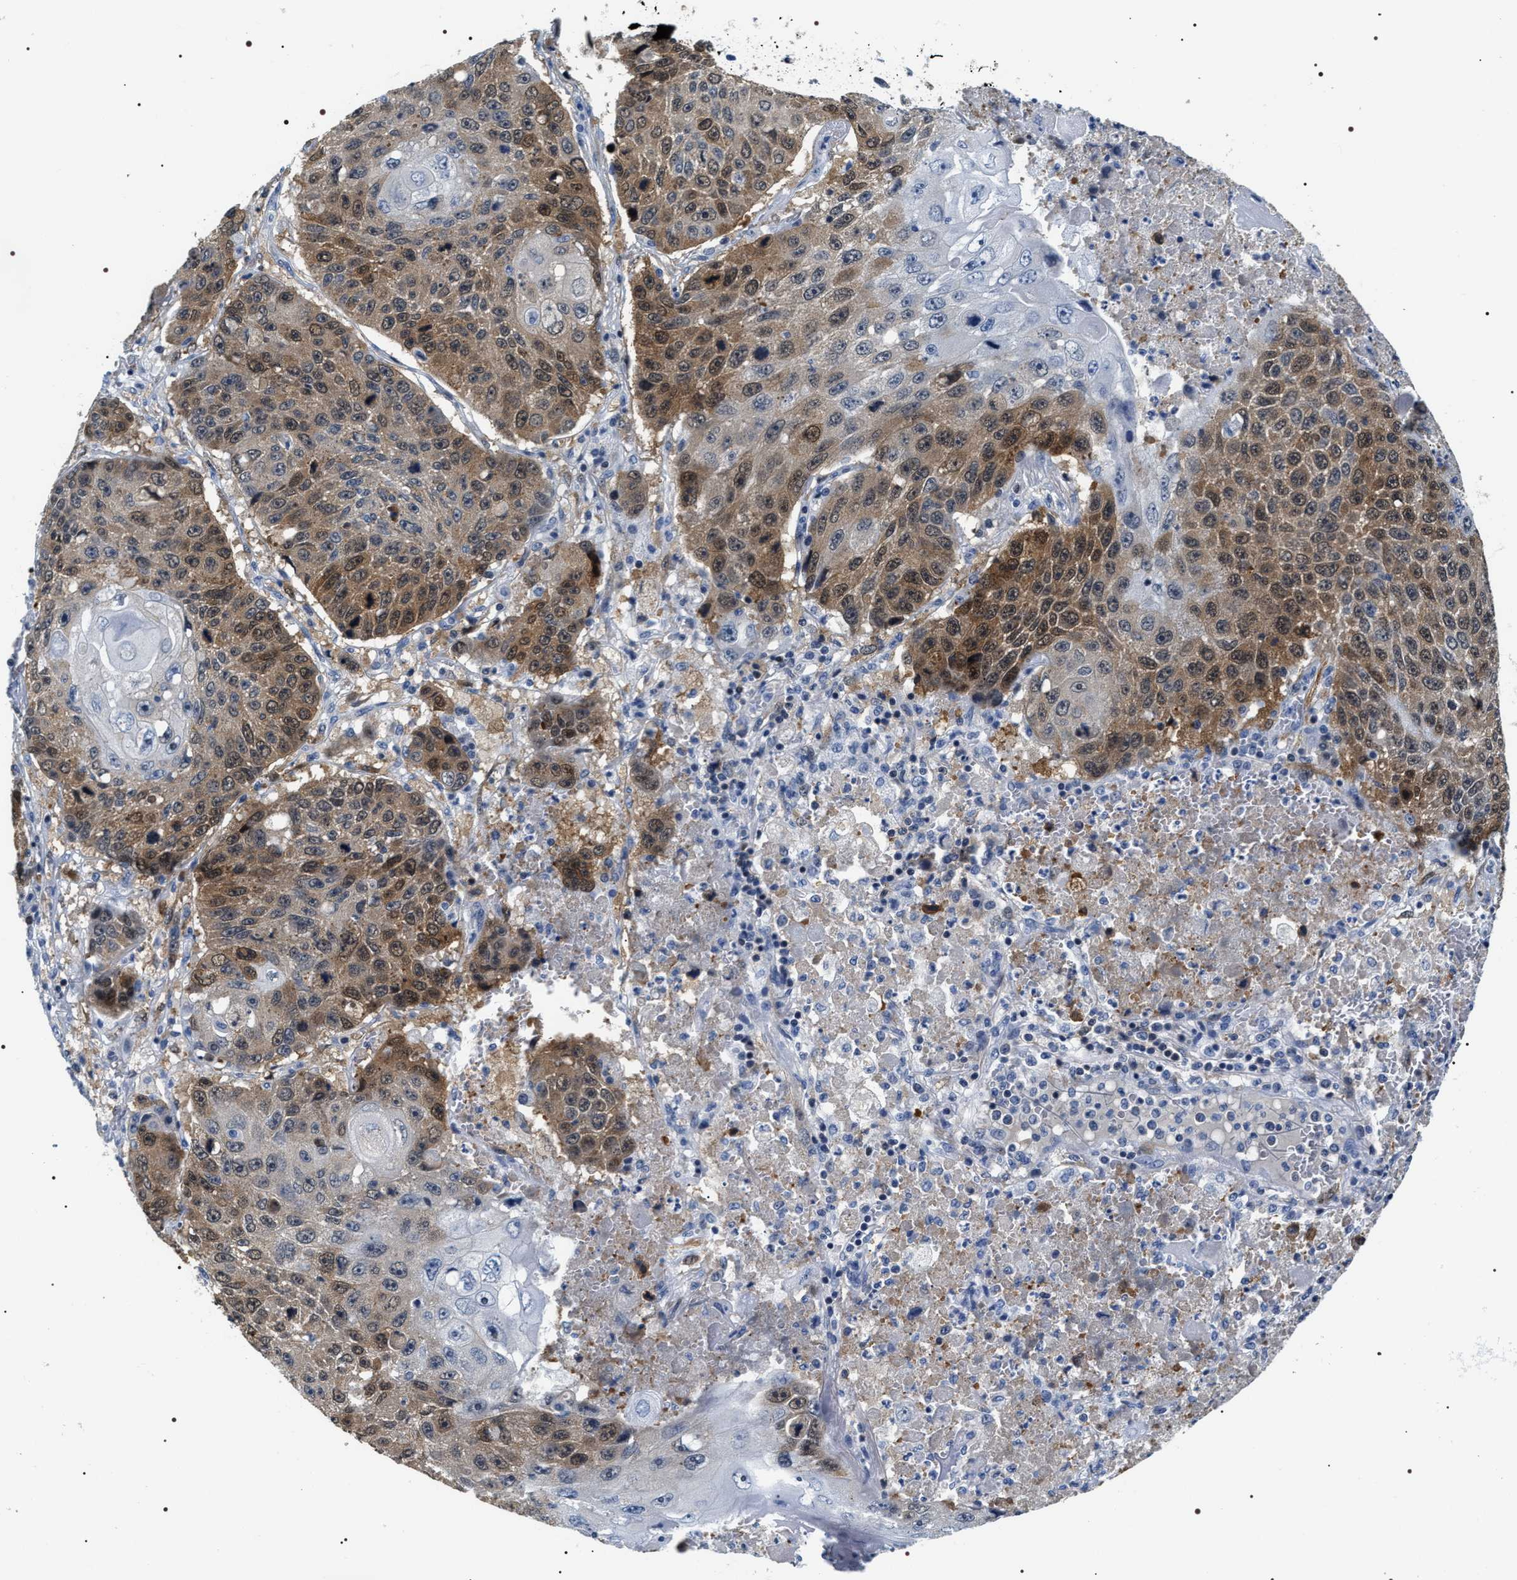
{"staining": {"intensity": "moderate", "quantity": "25%-75%", "location": "cytoplasmic/membranous,nuclear"}, "tissue": "lung cancer", "cell_type": "Tumor cells", "image_type": "cancer", "snomed": [{"axis": "morphology", "description": "Squamous cell carcinoma, NOS"}, {"axis": "topography", "description": "Lung"}], "caption": "Lung squamous cell carcinoma stained with DAB (3,3'-diaminobenzidine) IHC reveals medium levels of moderate cytoplasmic/membranous and nuclear staining in about 25%-75% of tumor cells.", "gene": "BAG2", "patient": {"sex": "male", "age": 61}}